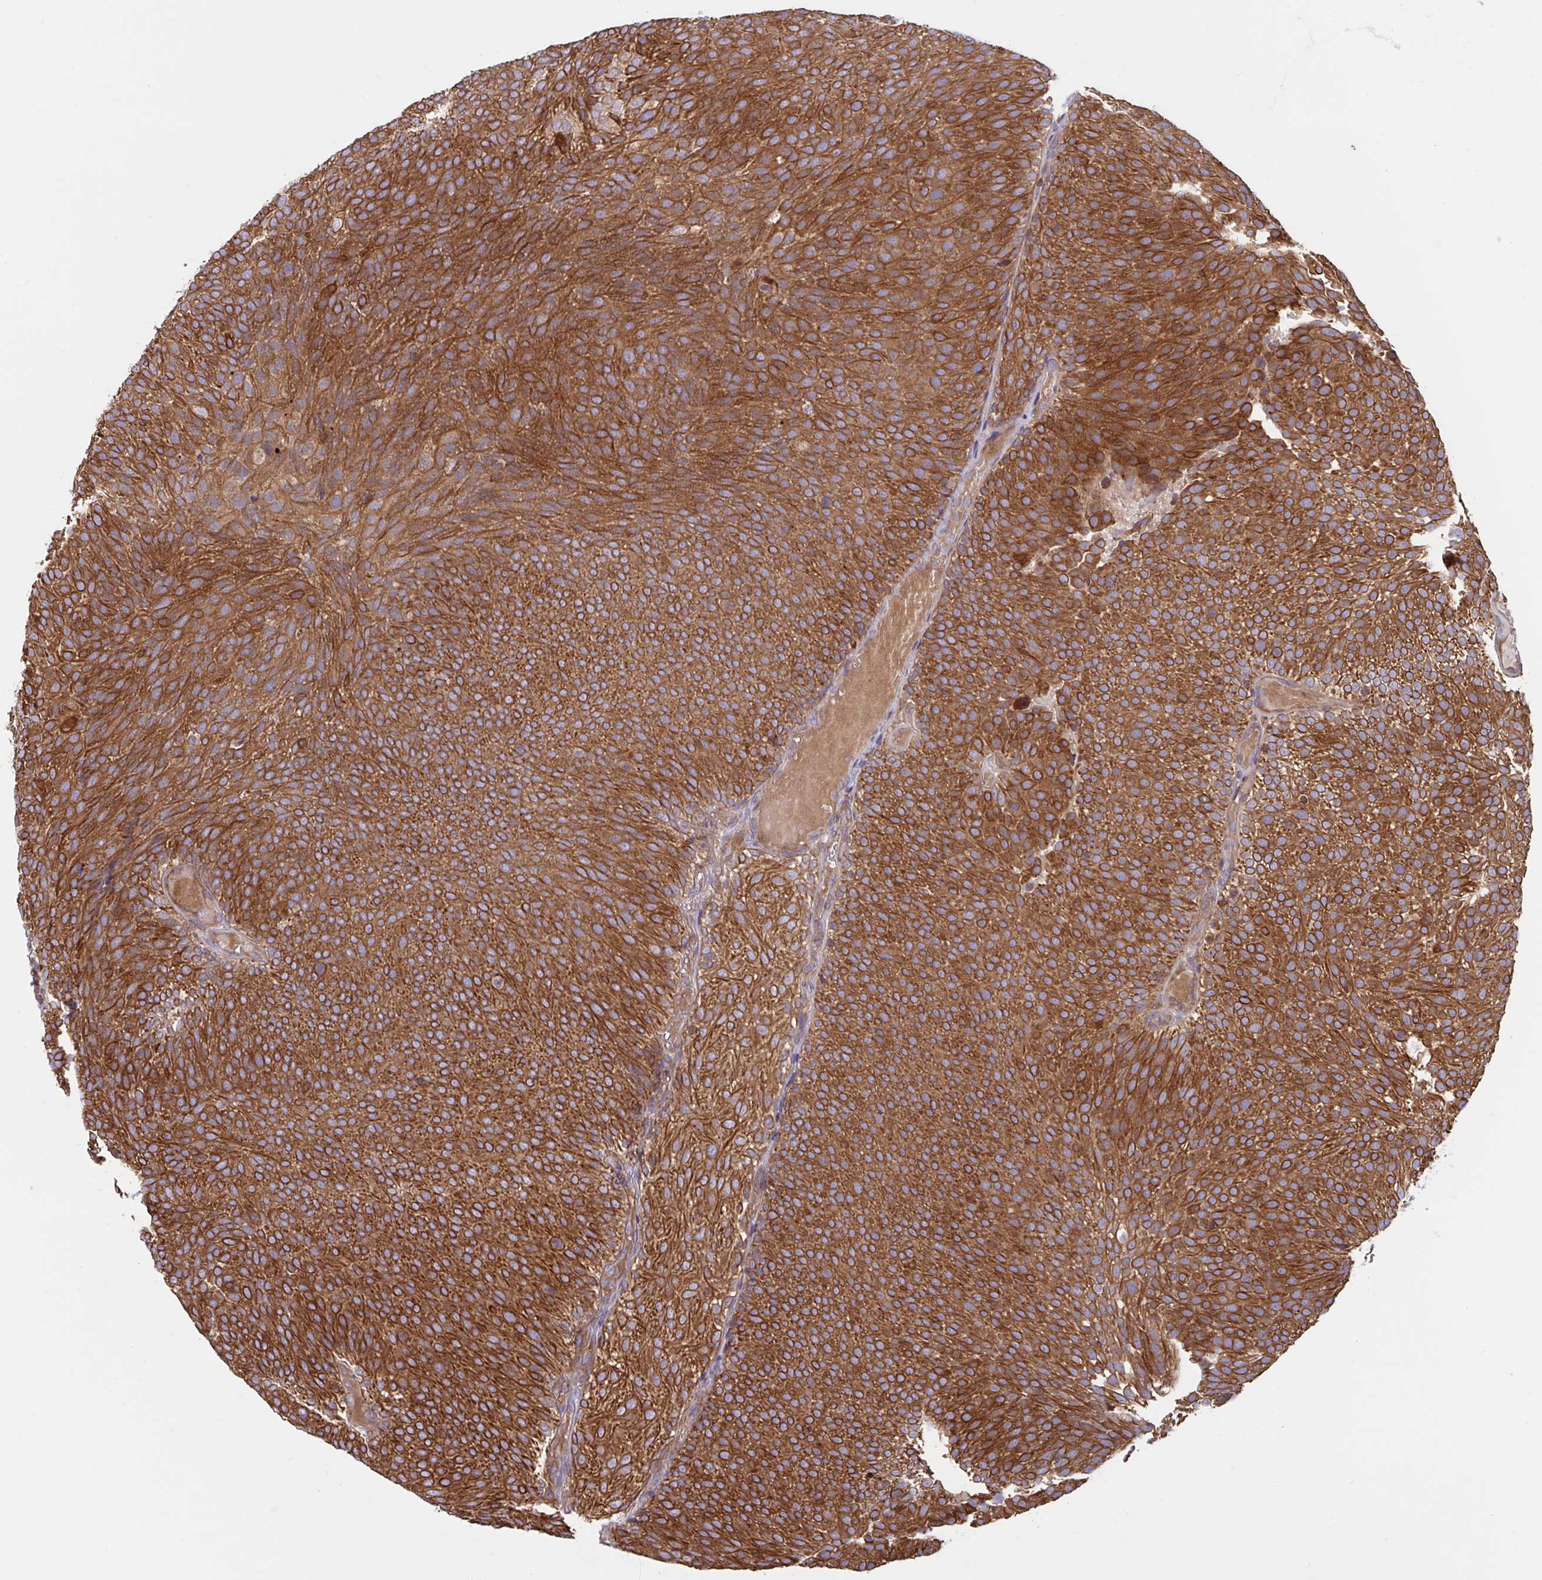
{"staining": {"intensity": "strong", "quantity": "25%-75%", "location": "cytoplasmic/membranous"}, "tissue": "urothelial cancer", "cell_type": "Tumor cells", "image_type": "cancer", "snomed": [{"axis": "morphology", "description": "Urothelial carcinoma, Low grade"}, {"axis": "topography", "description": "Urinary bladder"}], "caption": "Brown immunohistochemical staining in urothelial carcinoma (low-grade) exhibits strong cytoplasmic/membranous positivity in approximately 25%-75% of tumor cells.", "gene": "TANK", "patient": {"sex": "male", "age": 78}}